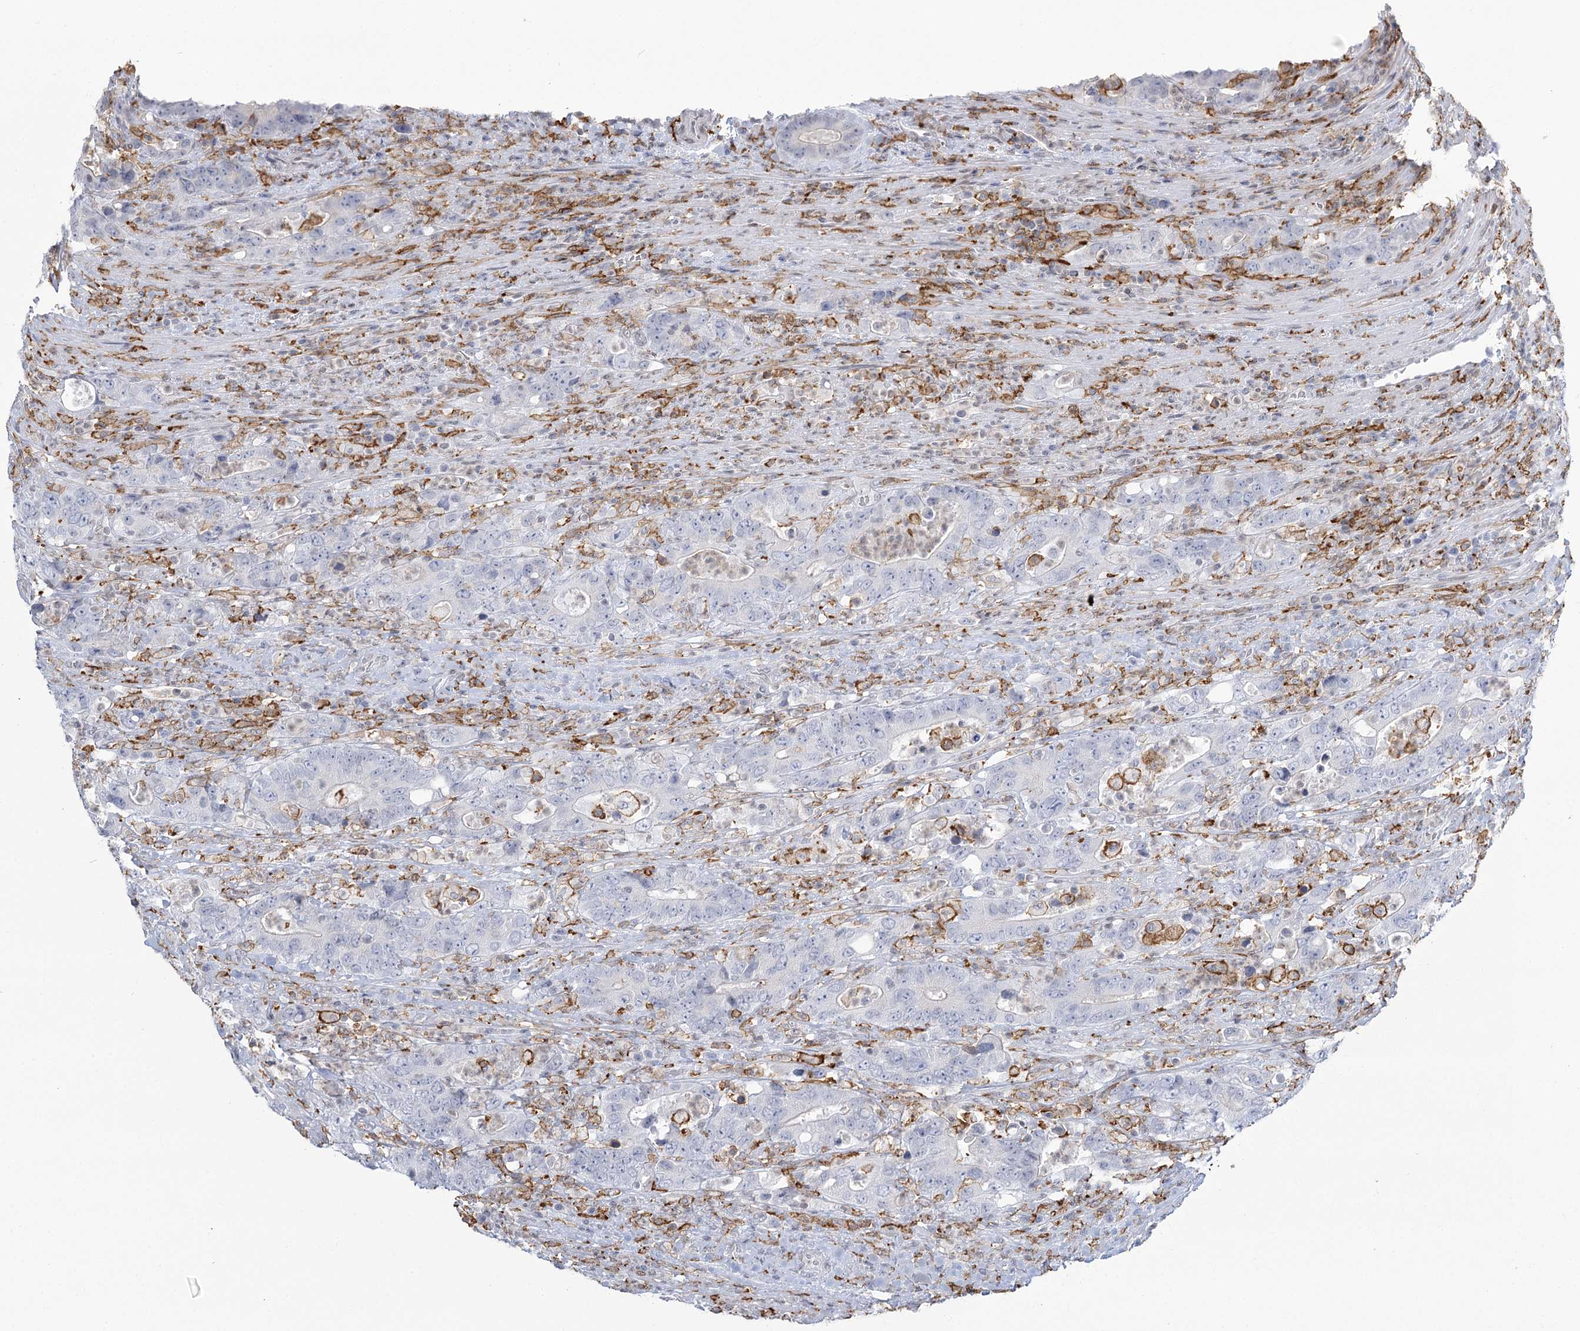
{"staining": {"intensity": "negative", "quantity": "none", "location": "none"}, "tissue": "colorectal cancer", "cell_type": "Tumor cells", "image_type": "cancer", "snomed": [{"axis": "morphology", "description": "Adenocarcinoma, NOS"}, {"axis": "topography", "description": "Colon"}], "caption": "High power microscopy image of an immunohistochemistry (IHC) micrograph of colorectal adenocarcinoma, revealing no significant staining in tumor cells. (Brightfield microscopy of DAB immunohistochemistry (IHC) at high magnification).", "gene": "C11orf1", "patient": {"sex": "female", "age": 75}}